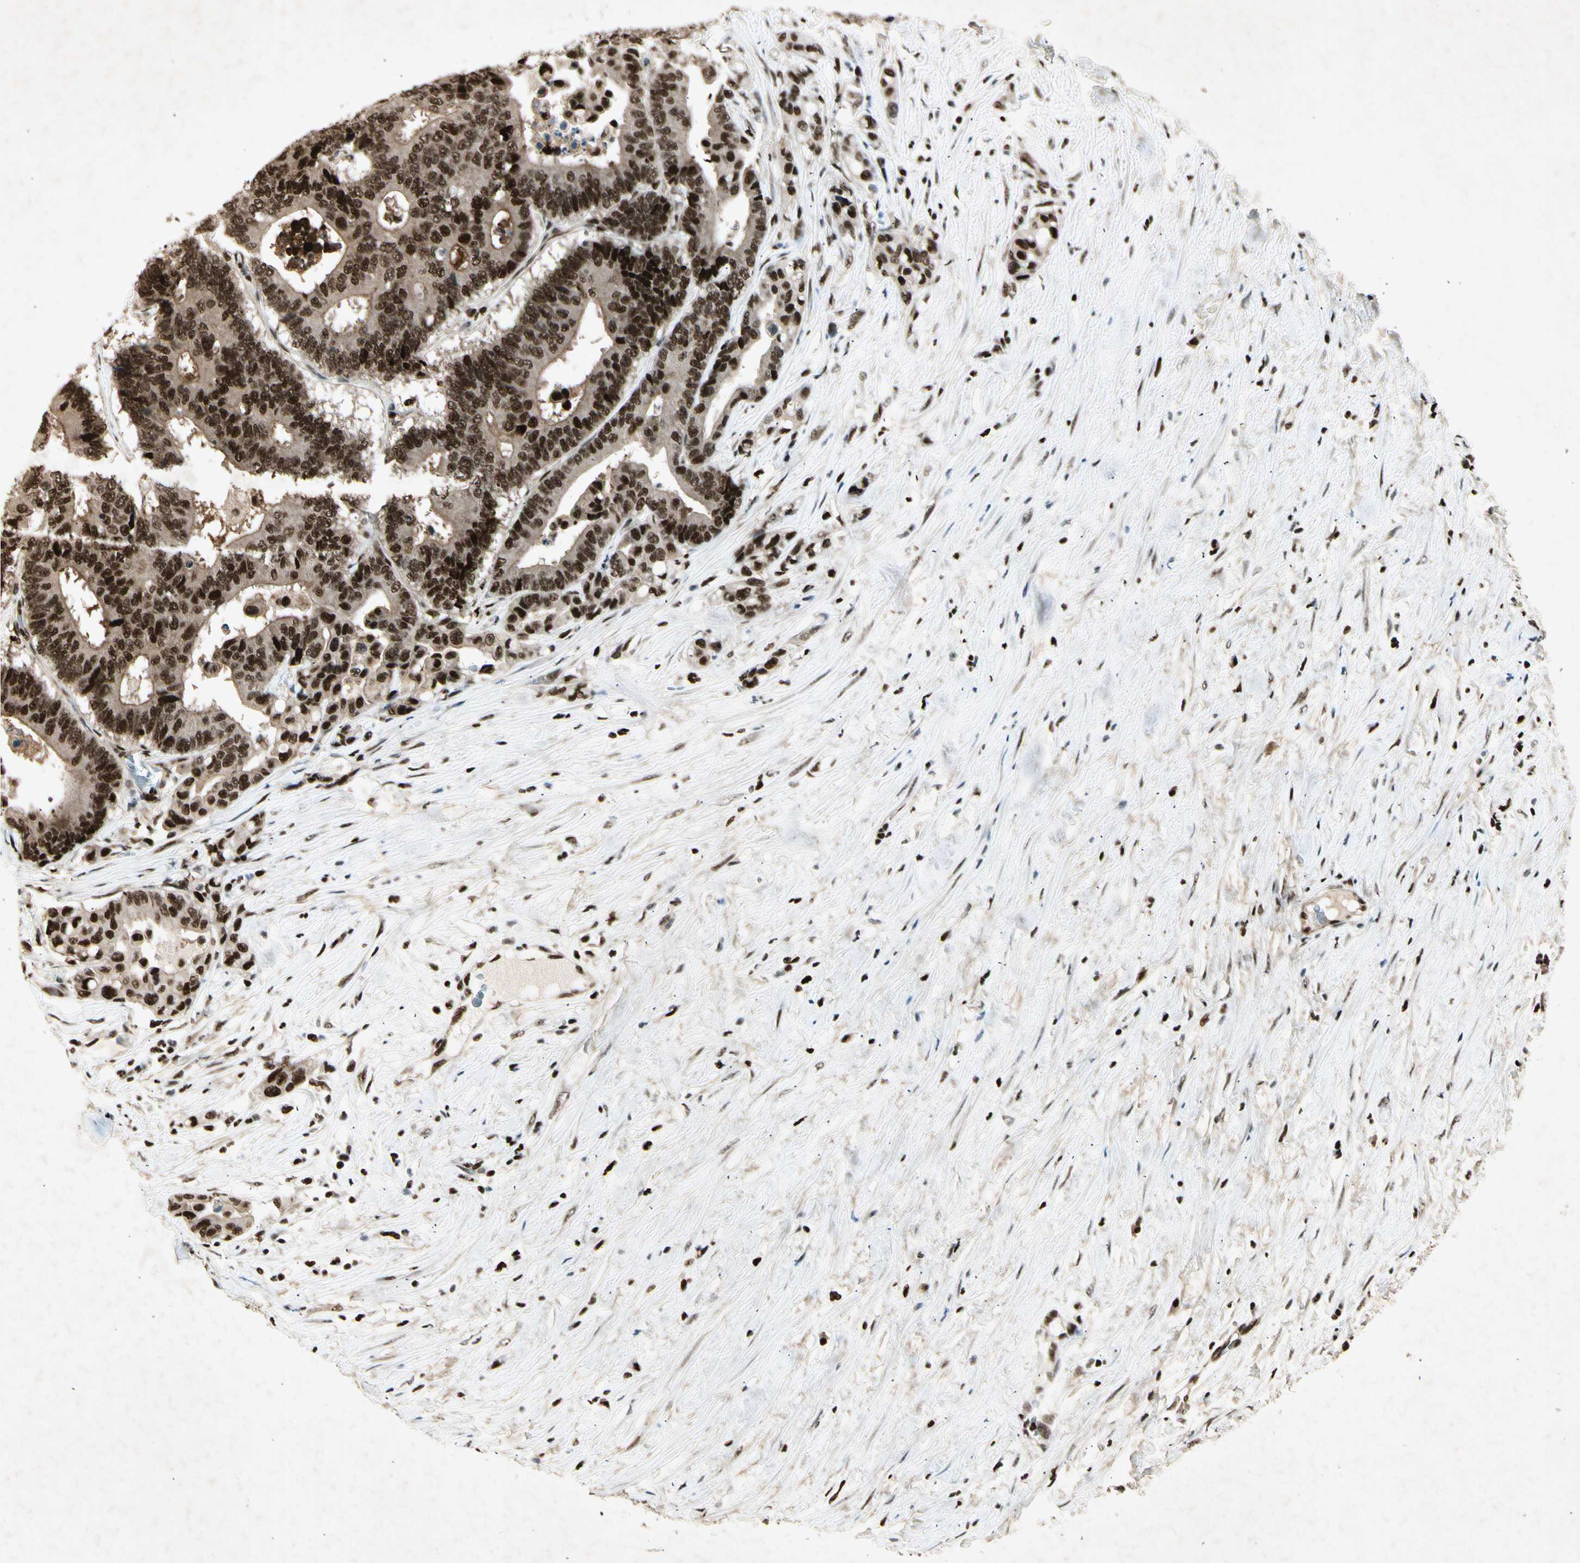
{"staining": {"intensity": "strong", "quantity": ">75%", "location": "nuclear"}, "tissue": "colorectal cancer", "cell_type": "Tumor cells", "image_type": "cancer", "snomed": [{"axis": "morphology", "description": "Normal tissue, NOS"}, {"axis": "morphology", "description": "Adenocarcinoma, NOS"}, {"axis": "topography", "description": "Colon"}], "caption": "Immunohistochemical staining of colorectal cancer shows high levels of strong nuclear staining in approximately >75% of tumor cells. (brown staining indicates protein expression, while blue staining denotes nuclei).", "gene": "RNF43", "patient": {"sex": "male", "age": 82}}